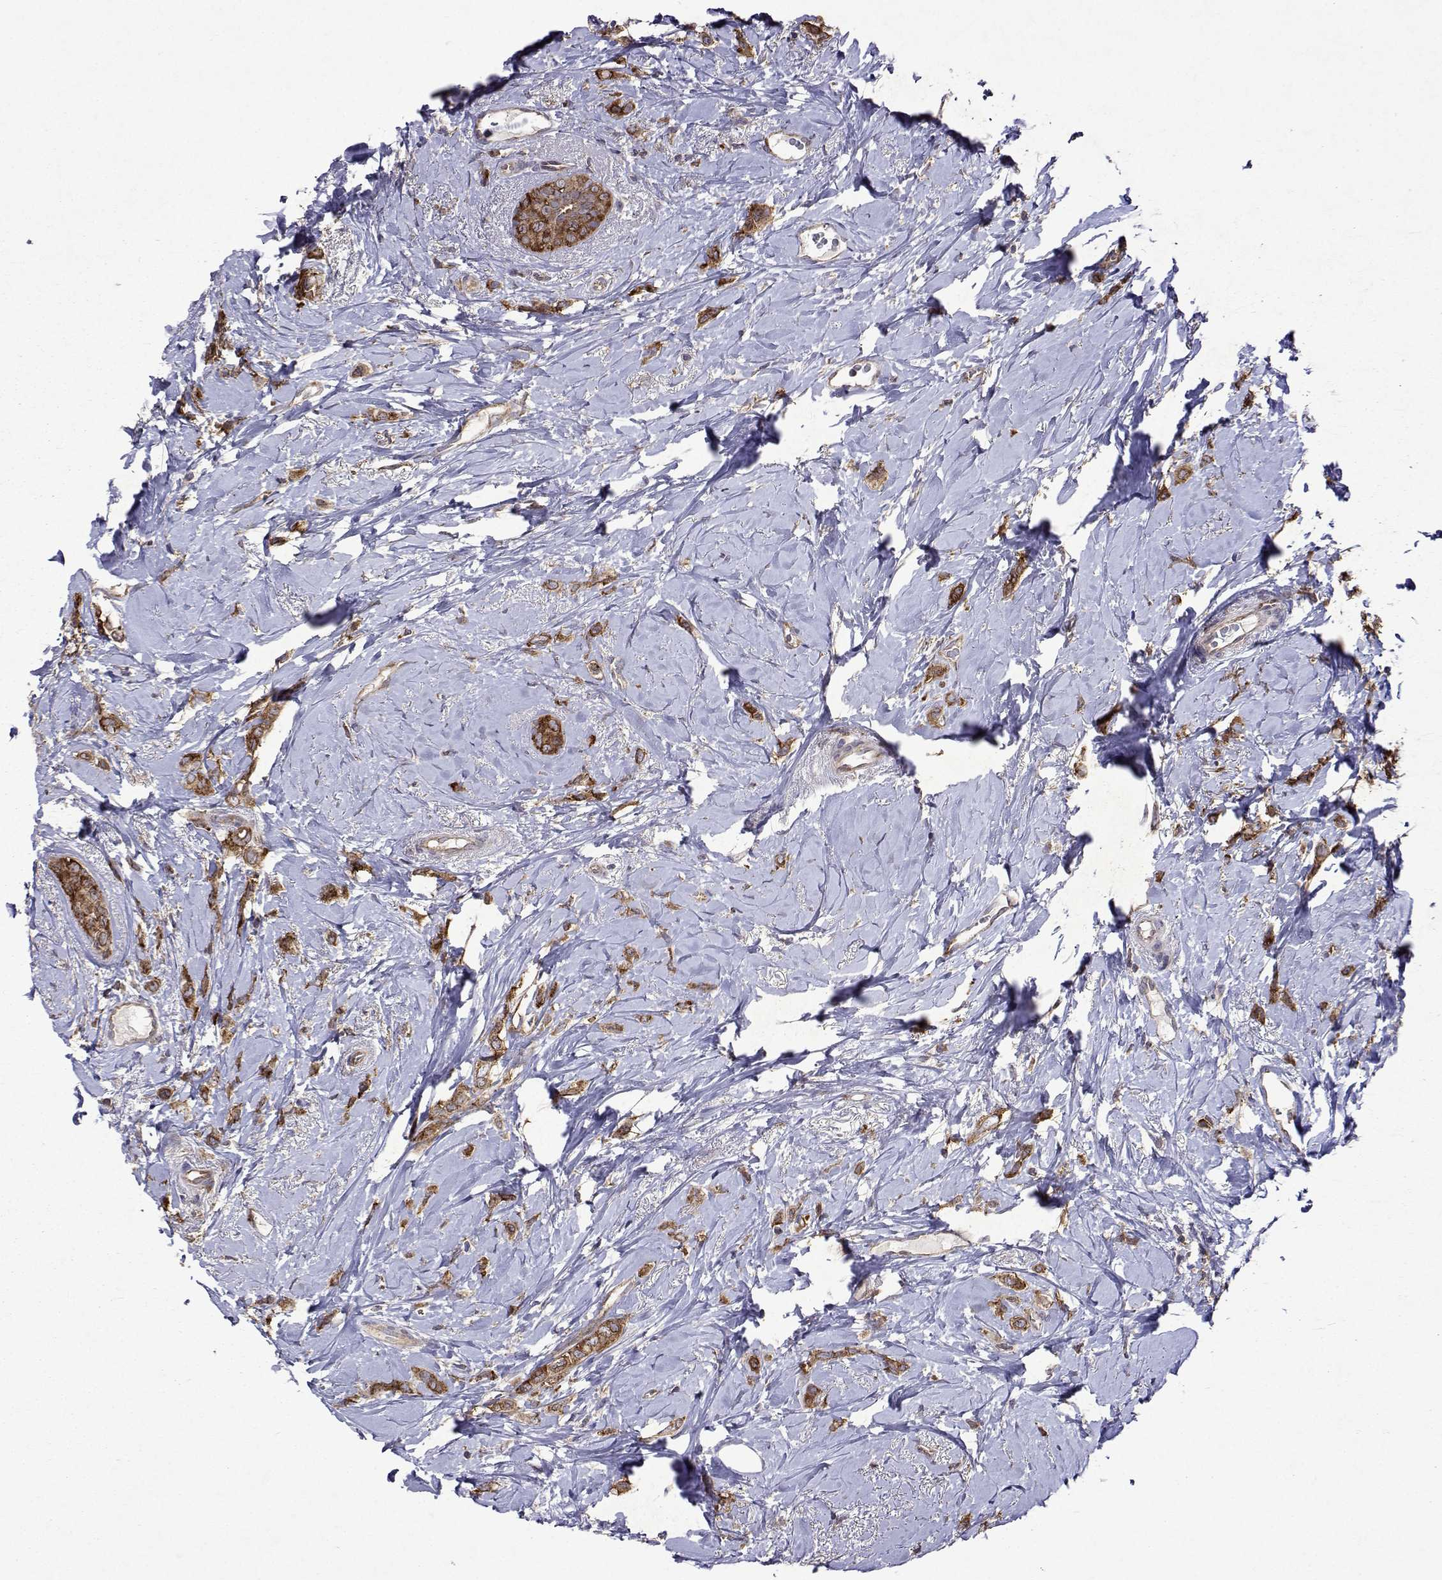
{"staining": {"intensity": "moderate", "quantity": ">75%", "location": "cytoplasmic/membranous"}, "tissue": "breast cancer", "cell_type": "Tumor cells", "image_type": "cancer", "snomed": [{"axis": "morphology", "description": "Lobular carcinoma"}, {"axis": "topography", "description": "Breast"}], "caption": "Immunohistochemistry (IHC) micrograph of breast lobular carcinoma stained for a protein (brown), which displays medium levels of moderate cytoplasmic/membranous expression in about >75% of tumor cells.", "gene": "TARBP2", "patient": {"sex": "female", "age": 66}}